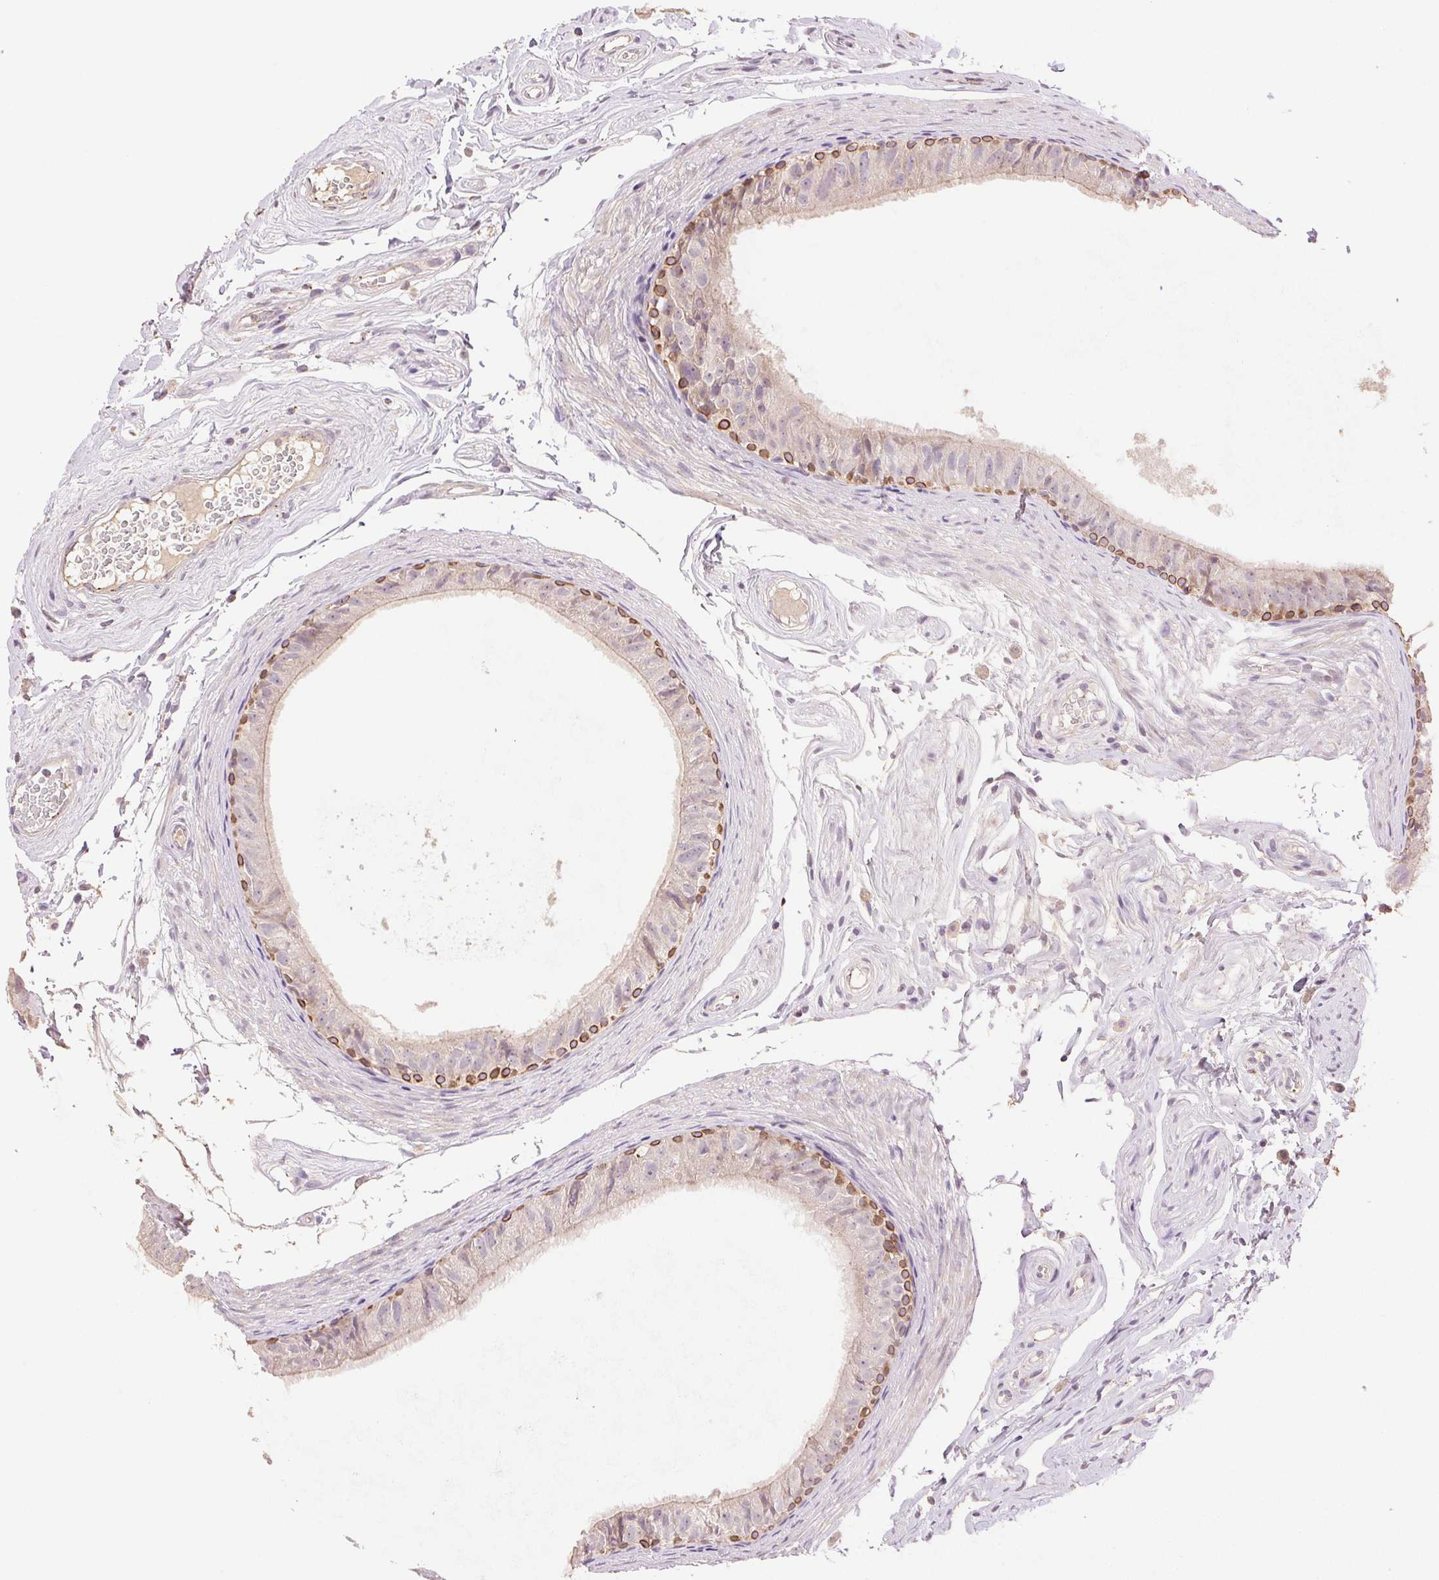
{"staining": {"intensity": "moderate", "quantity": "<25%", "location": "cytoplasmic/membranous"}, "tissue": "epididymis", "cell_type": "Glandular cells", "image_type": "normal", "snomed": [{"axis": "morphology", "description": "Normal tissue, NOS"}, {"axis": "topography", "description": "Epididymis"}], "caption": "DAB immunohistochemical staining of unremarkable epididymis displays moderate cytoplasmic/membranous protein positivity in approximately <25% of glandular cells. Immunohistochemistry stains the protein of interest in brown and the nuclei are stained blue.", "gene": "TMEM253", "patient": {"sex": "male", "age": 45}}